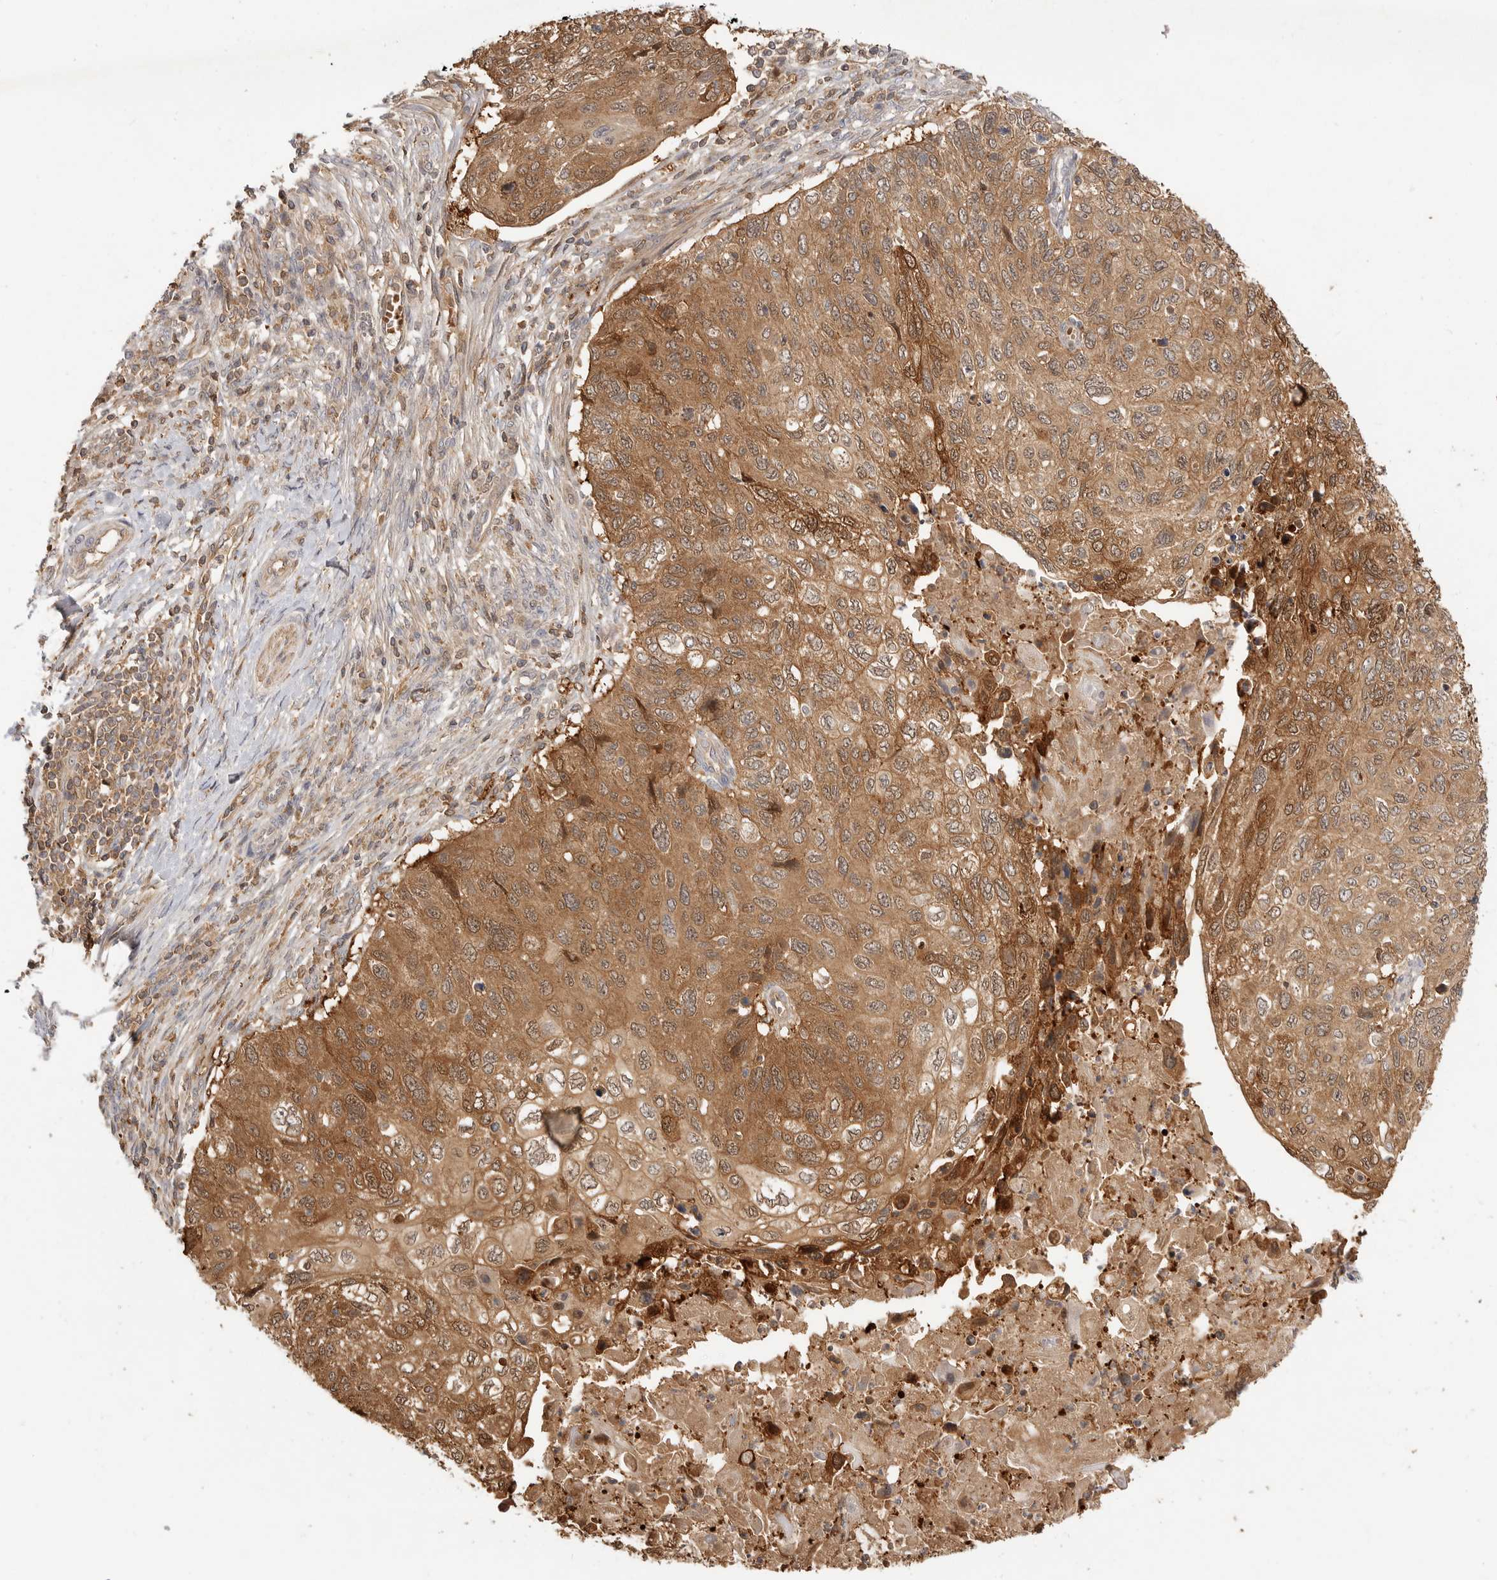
{"staining": {"intensity": "strong", "quantity": ">75%", "location": "cytoplasmic/membranous,nuclear"}, "tissue": "cervical cancer", "cell_type": "Tumor cells", "image_type": "cancer", "snomed": [{"axis": "morphology", "description": "Squamous cell carcinoma, NOS"}, {"axis": "topography", "description": "Cervix"}], "caption": "High-power microscopy captured an immunohistochemistry (IHC) micrograph of squamous cell carcinoma (cervical), revealing strong cytoplasmic/membranous and nuclear positivity in about >75% of tumor cells.", "gene": "CLDN12", "patient": {"sex": "female", "age": 70}}